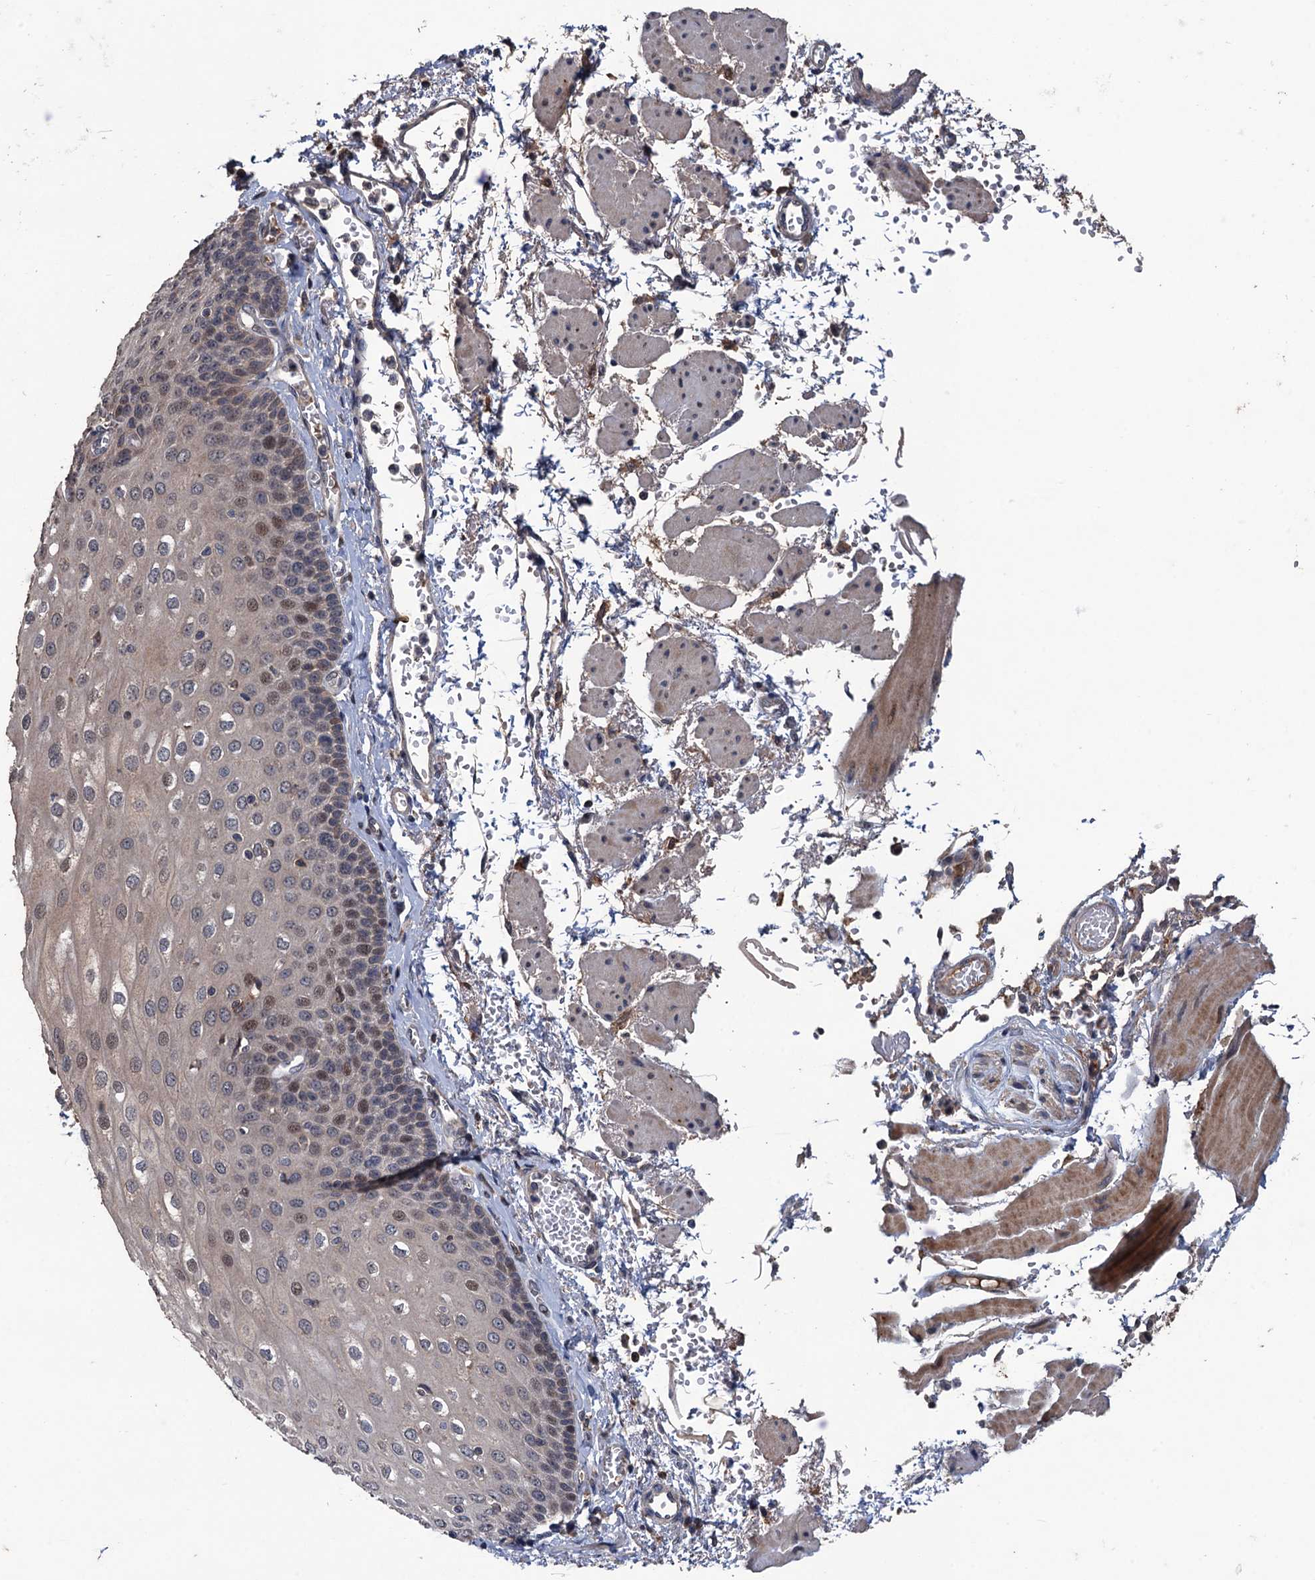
{"staining": {"intensity": "moderate", "quantity": "25%-75%", "location": "cytoplasmic/membranous,nuclear"}, "tissue": "esophagus", "cell_type": "Squamous epithelial cells", "image_type": "normal", "snomed": [{"axis": "morphology", "description": "Normal tissue, NOS"}, {"axis": "topography", "description": "Esophagus"}], "caption": "Immunohistochemical staining of normal human esophagus exhibits moderate cytoplasmic/membranous,nuclear protein expression in approximately 25%-75% of squamous epithelial cells. (DAB IHC with brightfield microscopy, high magnification).", "gene": "ZNF438", "patient": {"sex": "male", "age": 81}}